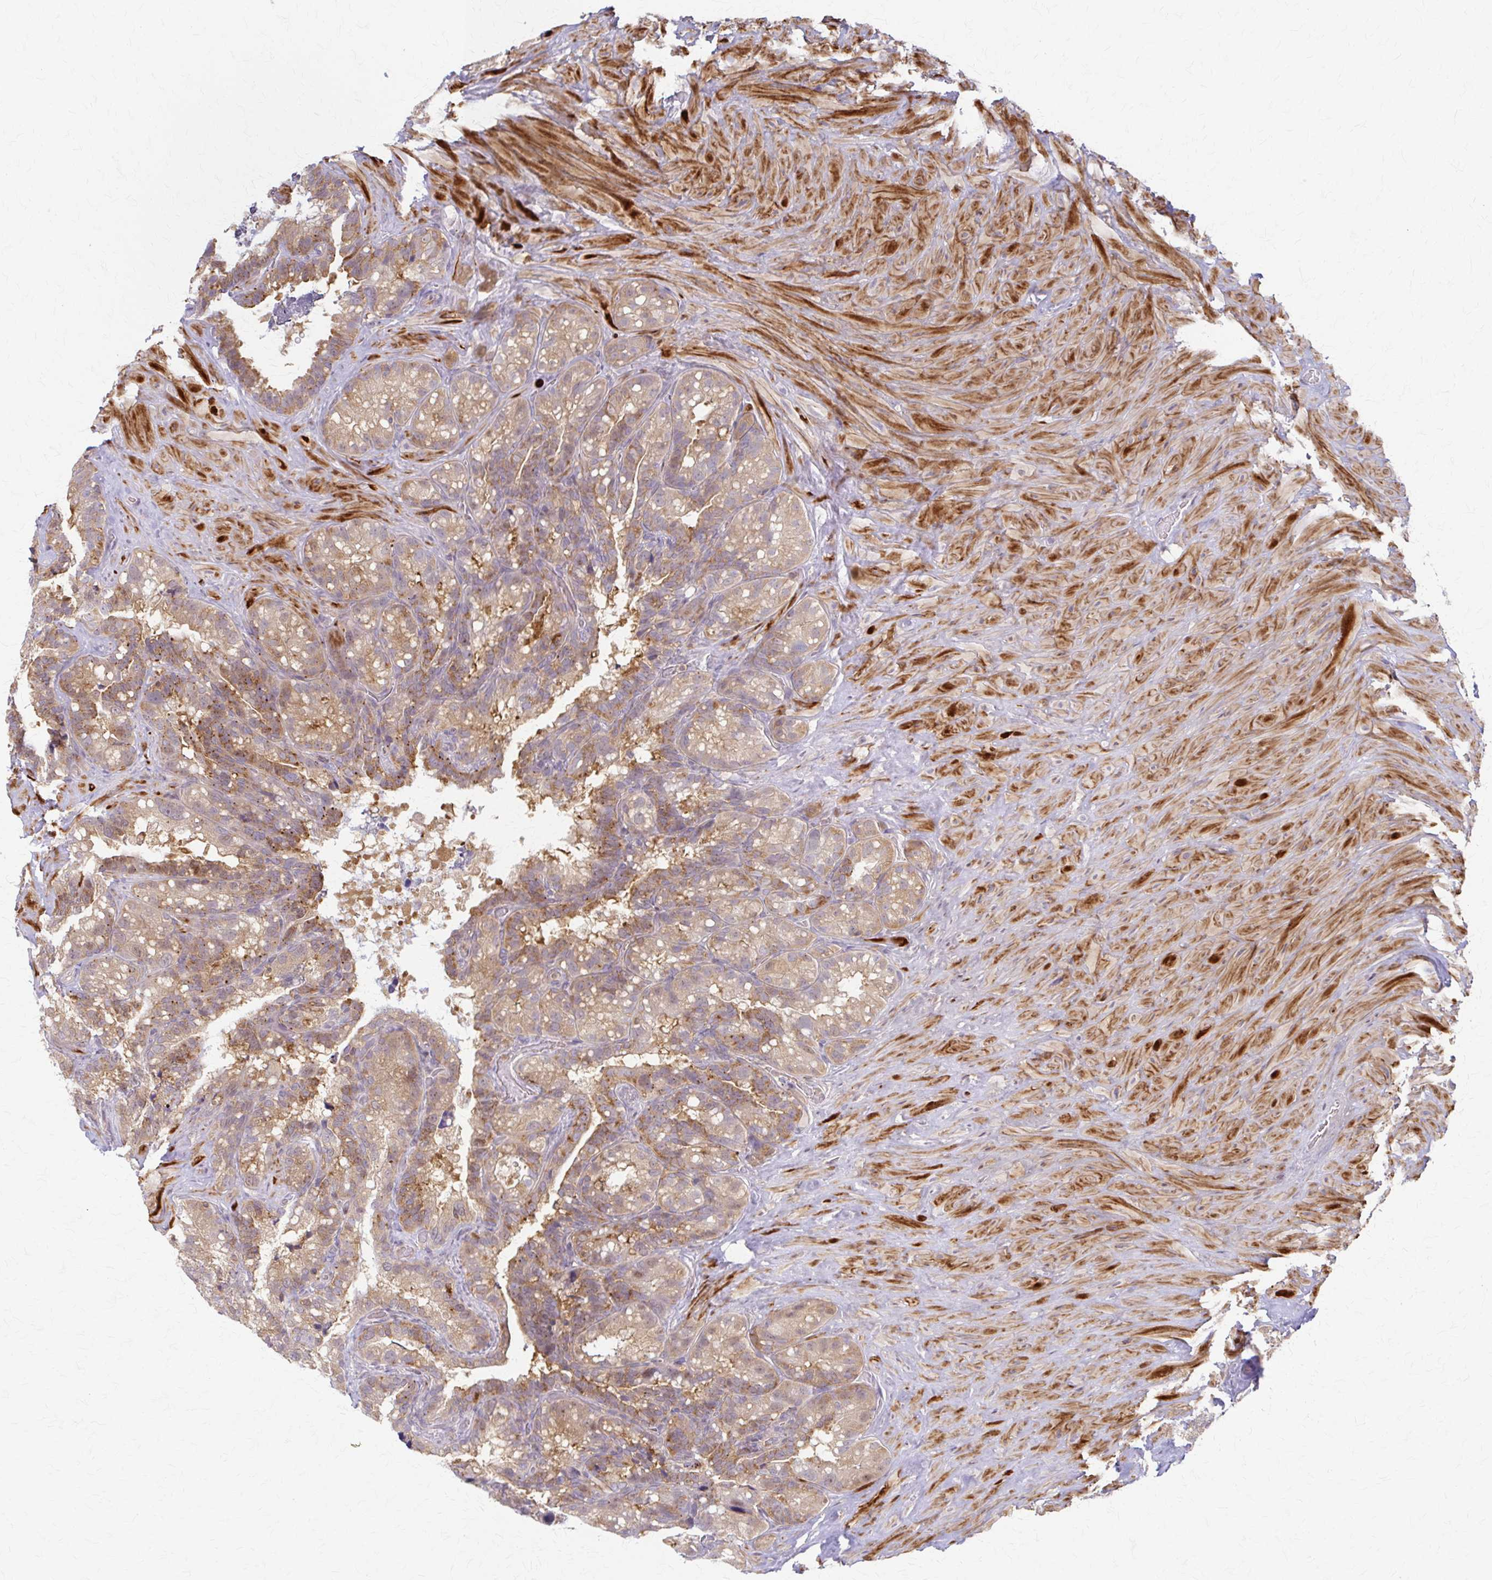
{"staining": {"intensity": "weak", "quantity": ">75%", "location": "cytoplasmic/membranous"}, "tissue": "seminal vesicle", "cell_type": "Glandular cells", "image_type": "normal", "snomed": [{"axis": "morphology", "description": "Normal tissue, NOS"}, {"axis": "topography", "description": "Seminal veicle"}], "caption": "Immunohistochemical staining of normal human seminal vesicle exhibits >75% levels of weak cytoplasmic/membranous protein staining in approximately >75% of glandular cells. The protein of interest is shown in brown color, while the nuclei are stained blue.", "gene": "ARHGAP35", "patient": {"sex": "male", "age": 60}}